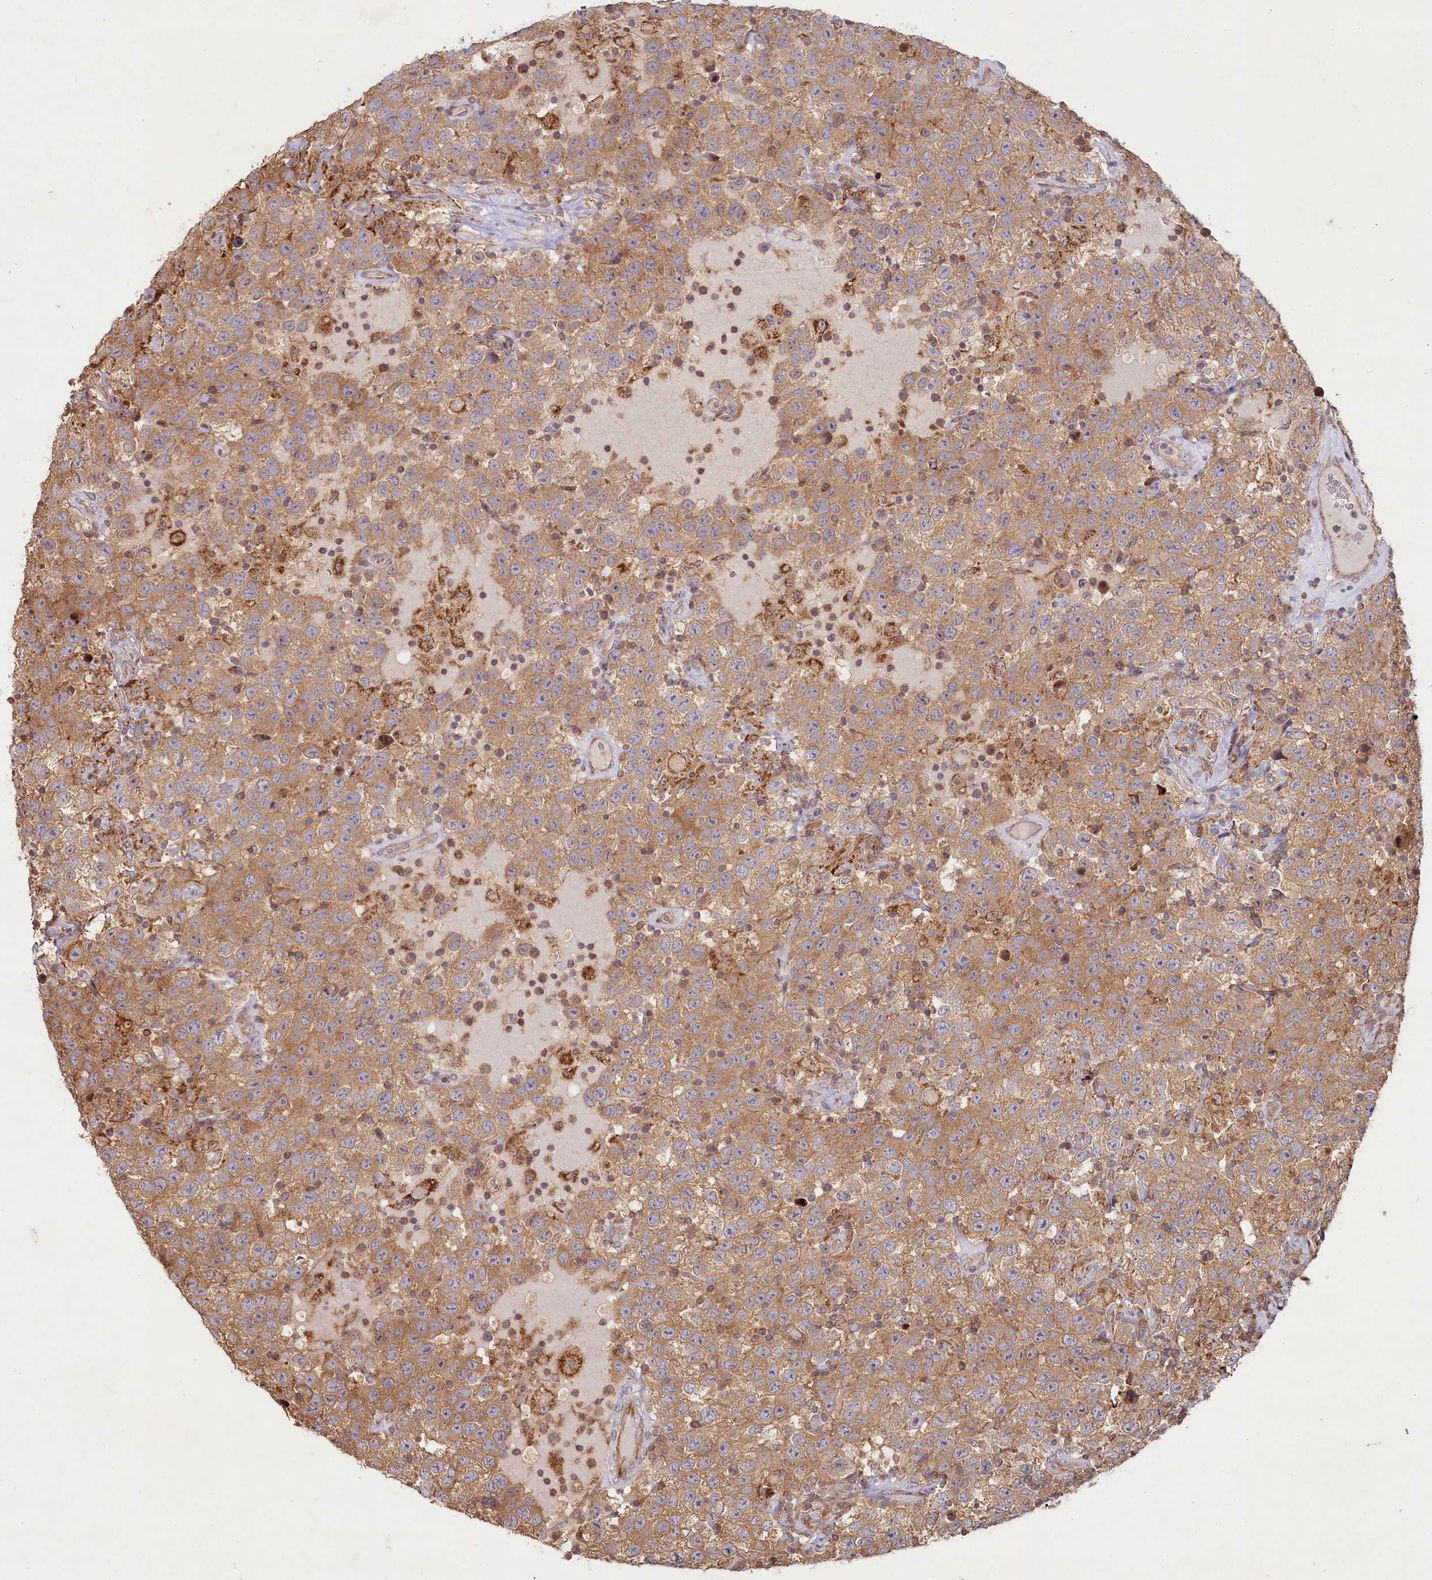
{"staining": {"intensity": "moderate", "quantity": ">75%", "location": "cytoplasmic/membranous"}, "tissue": "testis cancer", "cell_type": "Tumor cells", "image_type": "cancer", "snomed": [{"axis": "morphology", "description": "Seminoma, NOS"}, {"axis": "topography", "description": "Testis"}], "caption": "IHC staining of testis cancer (seminoma), which reveals medium levels of moderate cytoplasmic/membranous staining in approximately >75% of tumor cells indicating moderate cytoplasmic/membranous protein expression. The staining was performed using DAB (brown) for protein detection and nuclei were counterstained in hematoxylin (blue).", "gene": "HAL", "patient": {"sex": "male", "age": 41}}